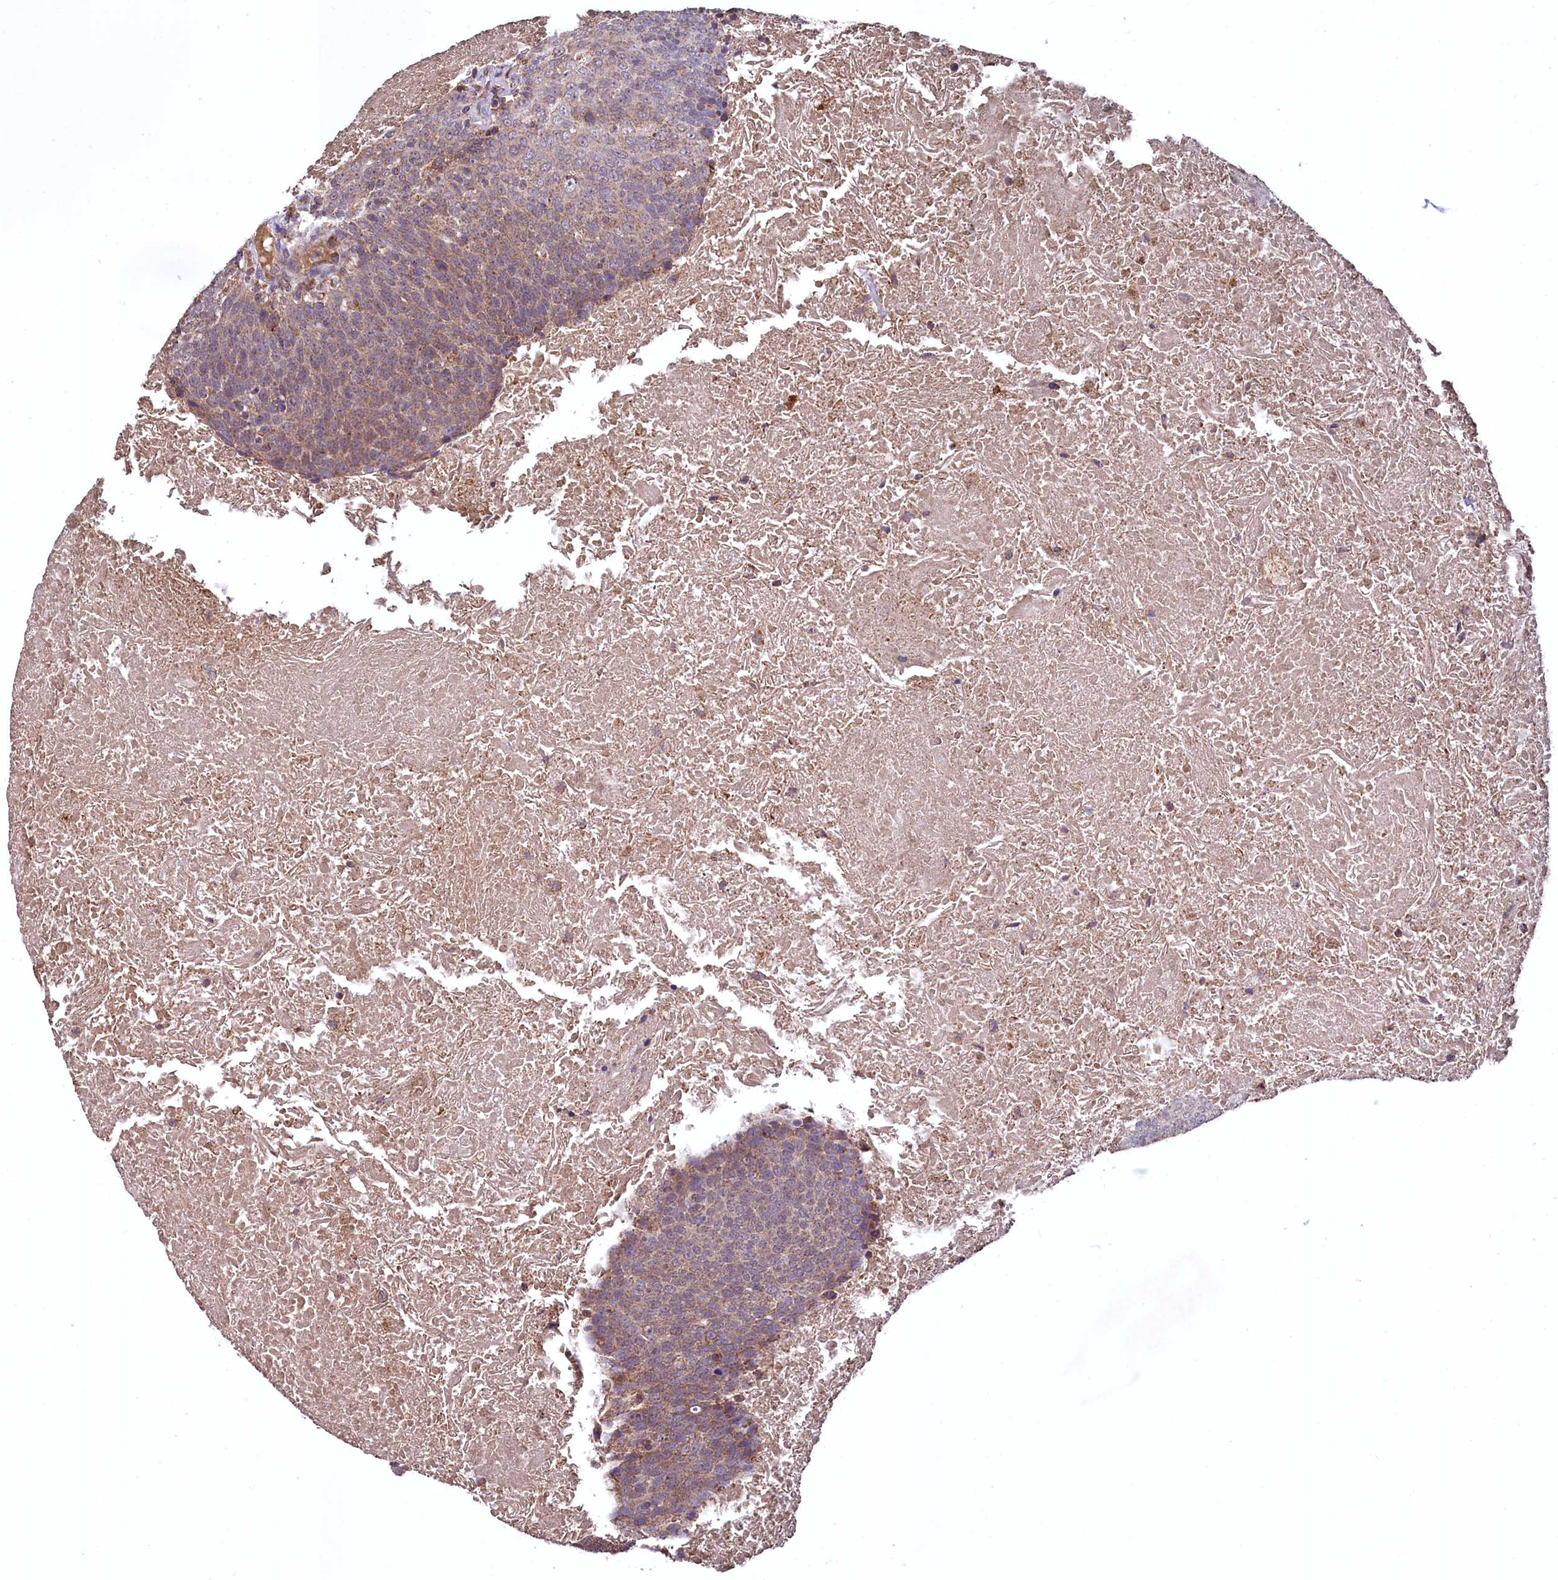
{"staining": {"intensity": "moderate", "quantity": "25%-75%", "location": "cytoplasmic/membranous"}, "tissue": "head and neck cancer", "cell_type": "Tumor cells", "image_type": "cancer", "snomed": [{"axis": "morphology", "description": "Squamous cell carcinoma, NOS"}, {"axis": "morphology", "description": "Squamous cell carcinoma, metastatic, NOS"}, {"axis": "topography", "description": "Lymph node"}, {"axis": "topography", "description": "Head-Neck"}], "caption": "A micrograph showing moderate cytoplasmic/membranous staining in about 25%-75% of tumor cells in head and neck cancer (metastatic squamous cell carcinoma), as visualized by brown immunohistochemical staining.", "gene": "METTL4", "patient": {"sex": "male", "age": 62}}